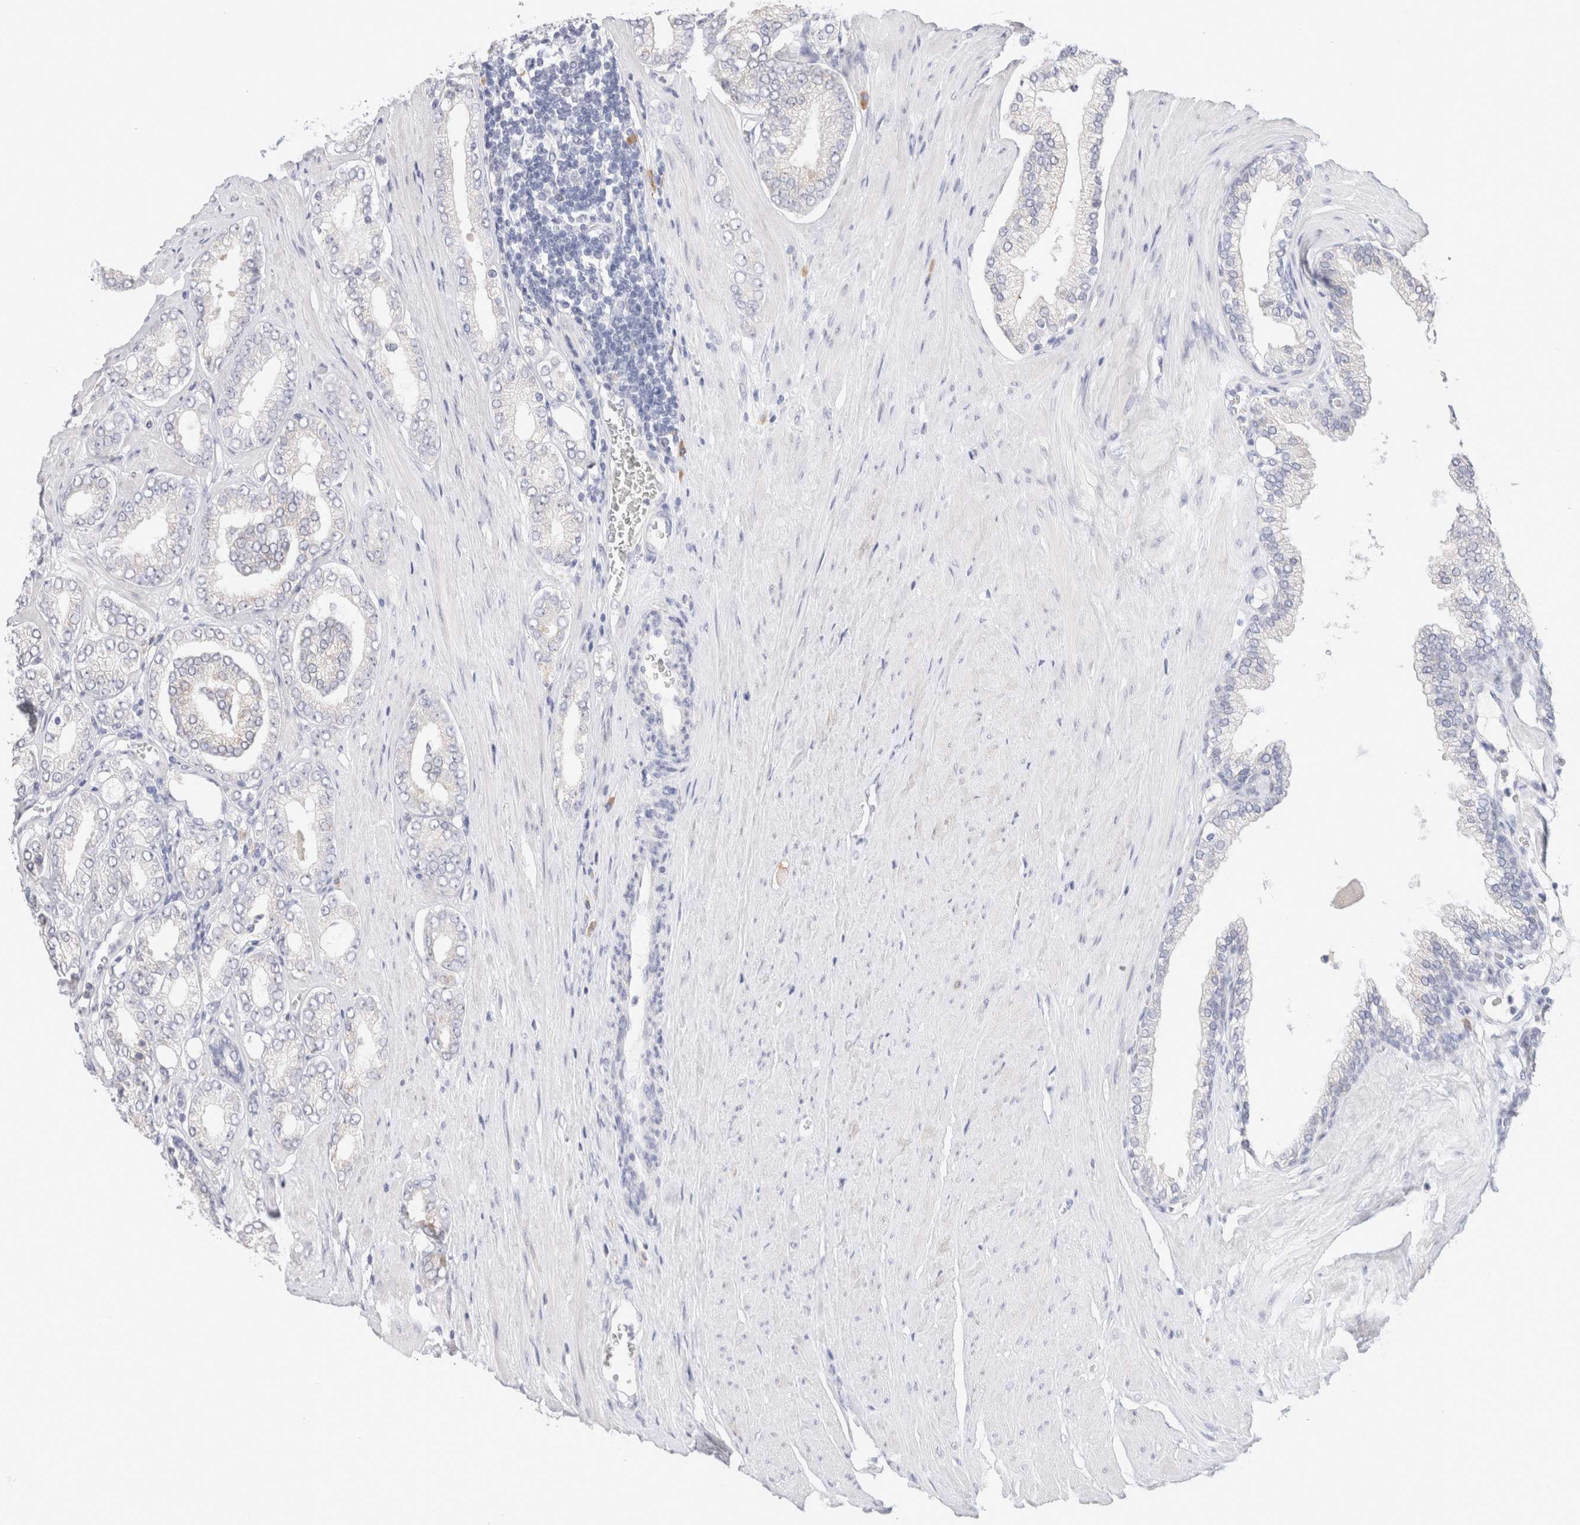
{"staining": {"intensity": "negative", "quantity": "none", "location": "none"}, "tissue": "prostate cancer", "cell_type": "Tumor cells", "image_type": "cancer", "snomed": [{"axis": "morphology", "description": "Adenocarcinoma, Low grade"}, {"axis": "topography", "description": "Prostate"}], "caption": "Immunohistochemistry micrograph of adenocarcinoma (low-grade) (prostate) stained for a protein (brown), which shows no expression in tumor cells. The staining was performed using DAB (3,3'-diaminobenzidine) to visualize the protein expression in brown, while the nuclei were stained in blue with hematoxylin (Magnification: 20x).", "gene": "GADD45G", "patient": {"sex": "male", "age": 62}}